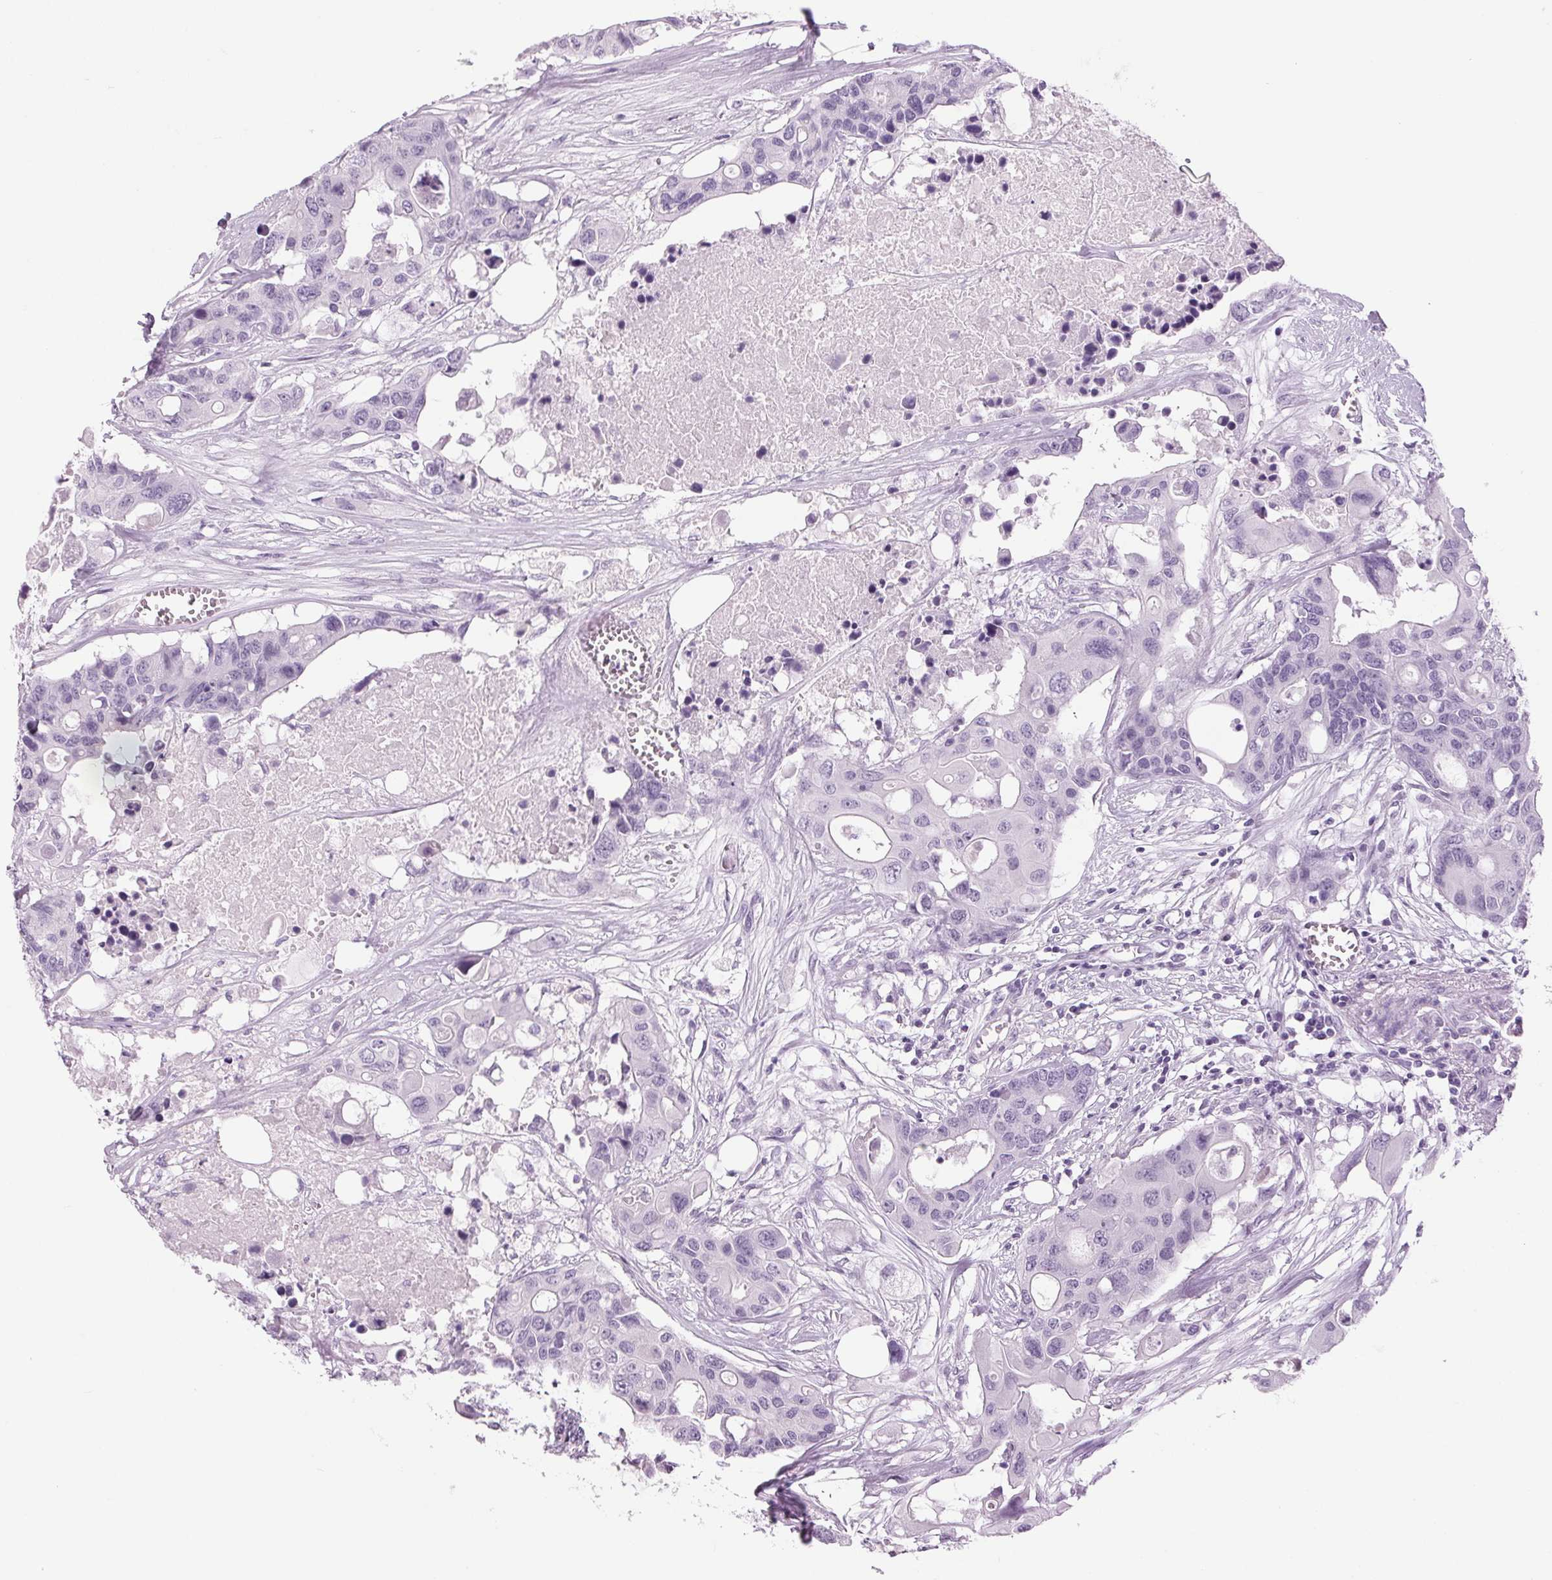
{"staining": {"intensity": "negative", "quantity": "none", "location": "none"}, "tissue": "colorectal cancer", "cell_type": "Tumor cells", "image_type": "cancer", "snomed": [{"axis": "morphology", "description": "Adenocarcinoma, NOS"}, {"axis": "topography", "description": "Colon"}], "caption": "High magnification brightfield microscopy of adenocarcinoma (colorectal) stained with DAB (brown) and counterstained with hematoxylin (blue): tumor cells show no significant expression. The staining was performed using DAB to visualize the protein expression in brown, while the nuclei were stained in blue with hematoxylin (Magnification: 20x).", "gene": "PPP1R1A", "patient": {"sex": "male", "age": 77}}